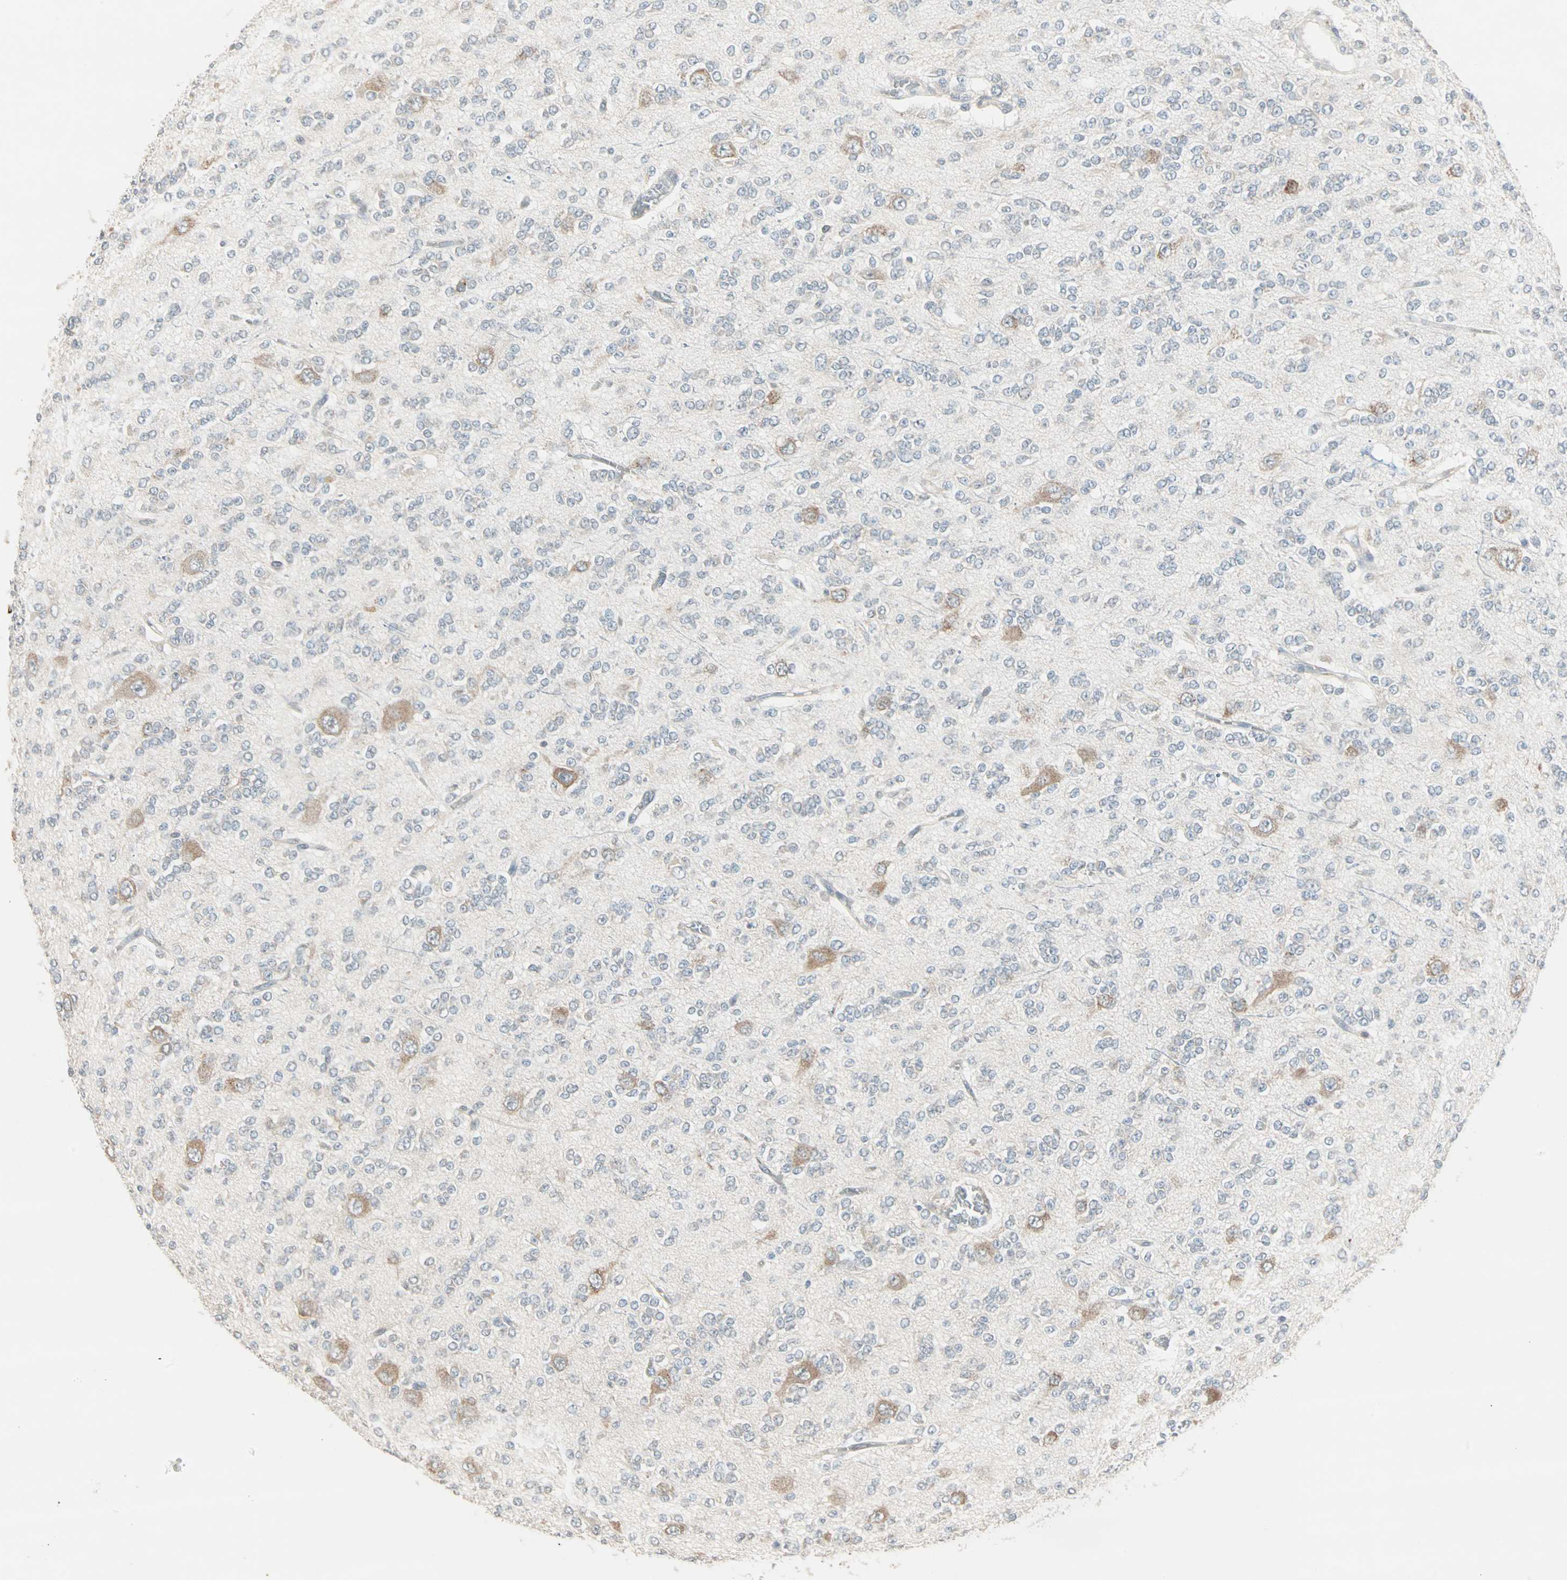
{"staining": {"intensity": "negative", "quantity": "none", "location": "none"}, "tissue": "glioma", "cell_type": "Tumor cells", "image_type": "cancer", "snomed": [{"axis": "morphology", "description": "Glioma, malignant, Low grade"}, {"axis": "topography", "description": "Brain"}], "caption": "IHC of glioma displays no expression in tumor cells. (DAB IHC, high magnification).", "gene": "ZFP36", "patient": {"sex": "male", "age": 38}}